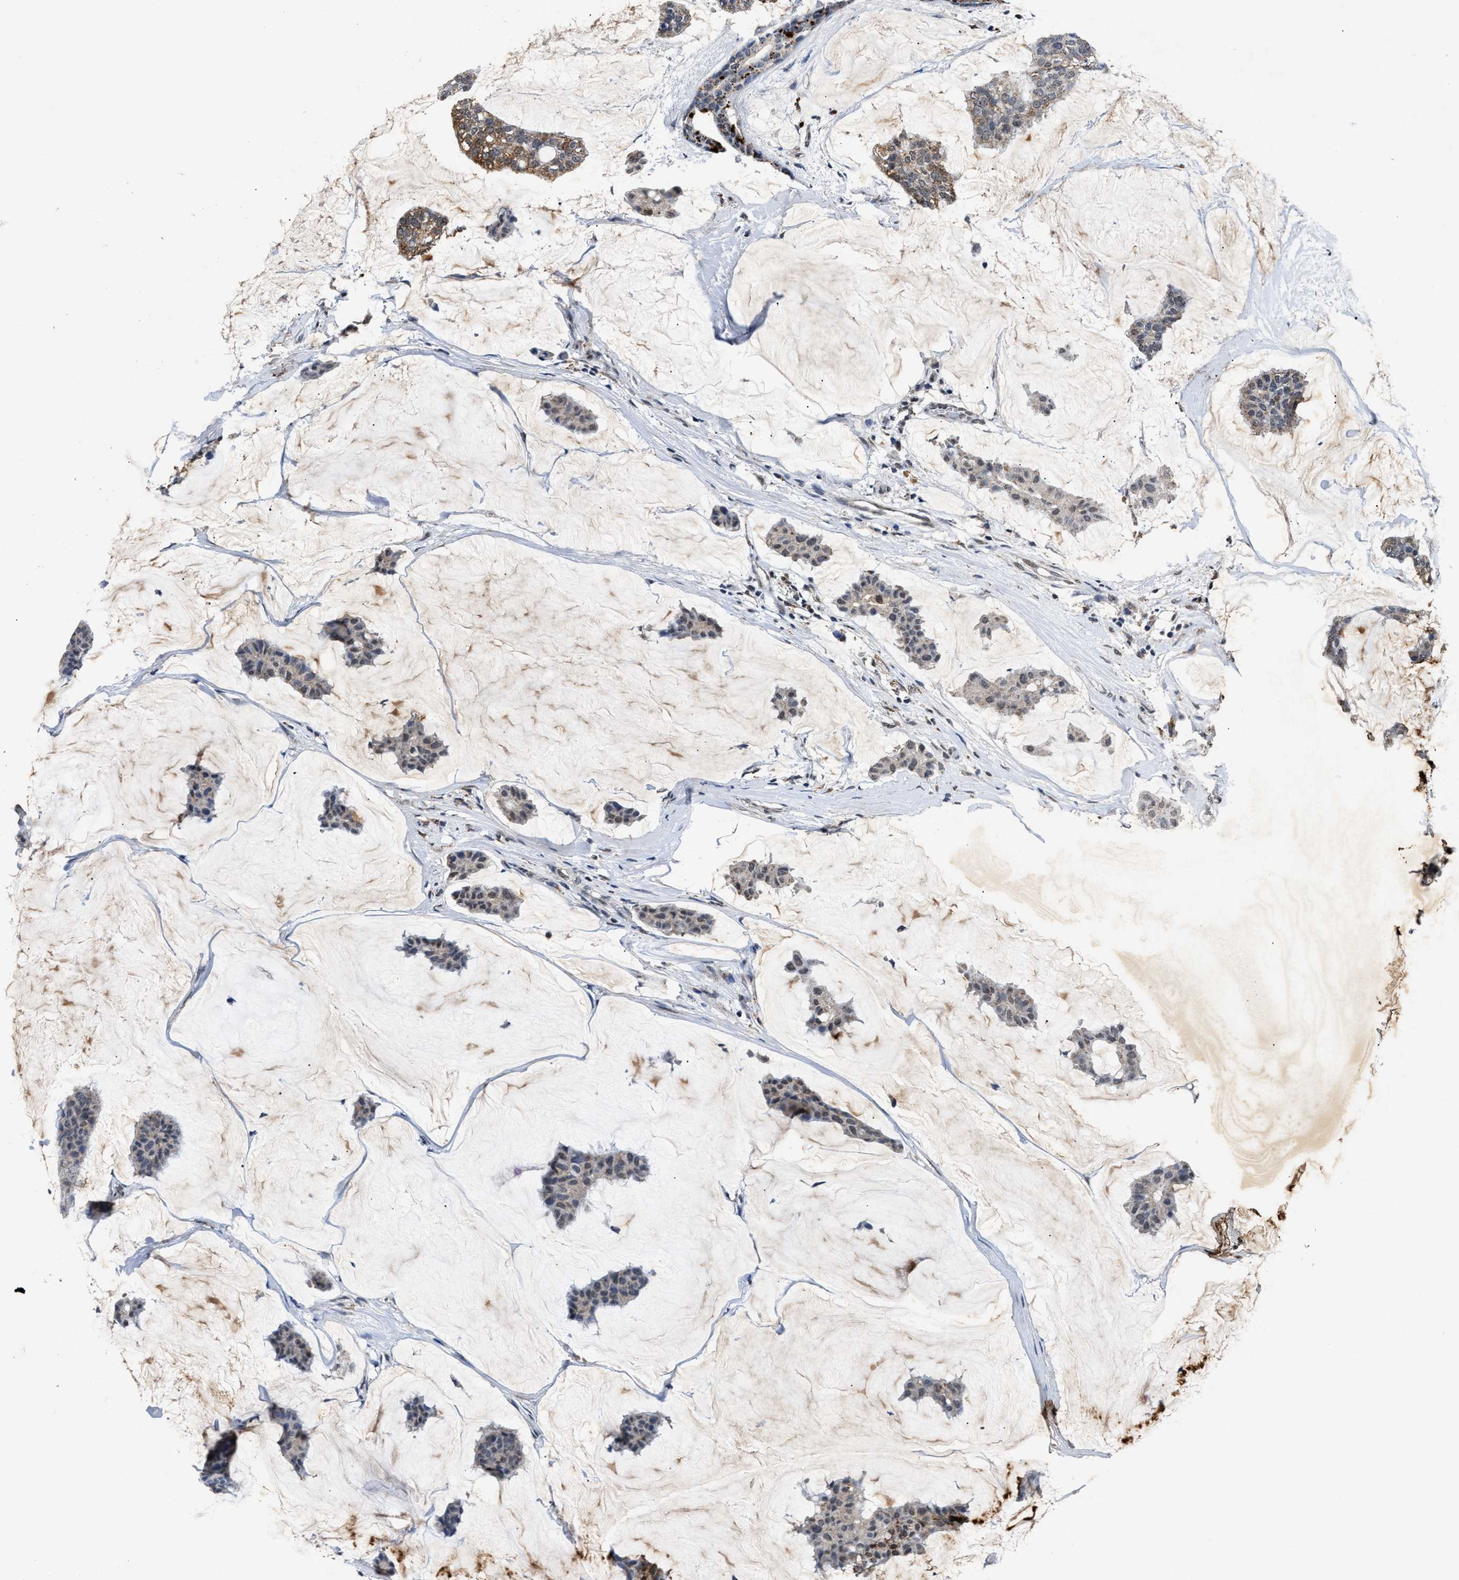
{"staining": {"intensity": "moderate", "quantity": "<25%", "location": "cytoplasmic/membranous"}, "tissue": "breast cancer", "cell_type": "Tumor cells", "image_type": "cancer", "snomed": [{"axis": "morphology", "description": "Duct carcinoma"}, {"axis": "topography", "description": "Breast"}], "caption": "A low amount of moderate cytoplasmic/membranous expression is present in approximately <25% of tumor cells in breast intraductal carcinoma tissue.", "gene": "ACOX1", "patient": {"sex": "female", "age": 93}}